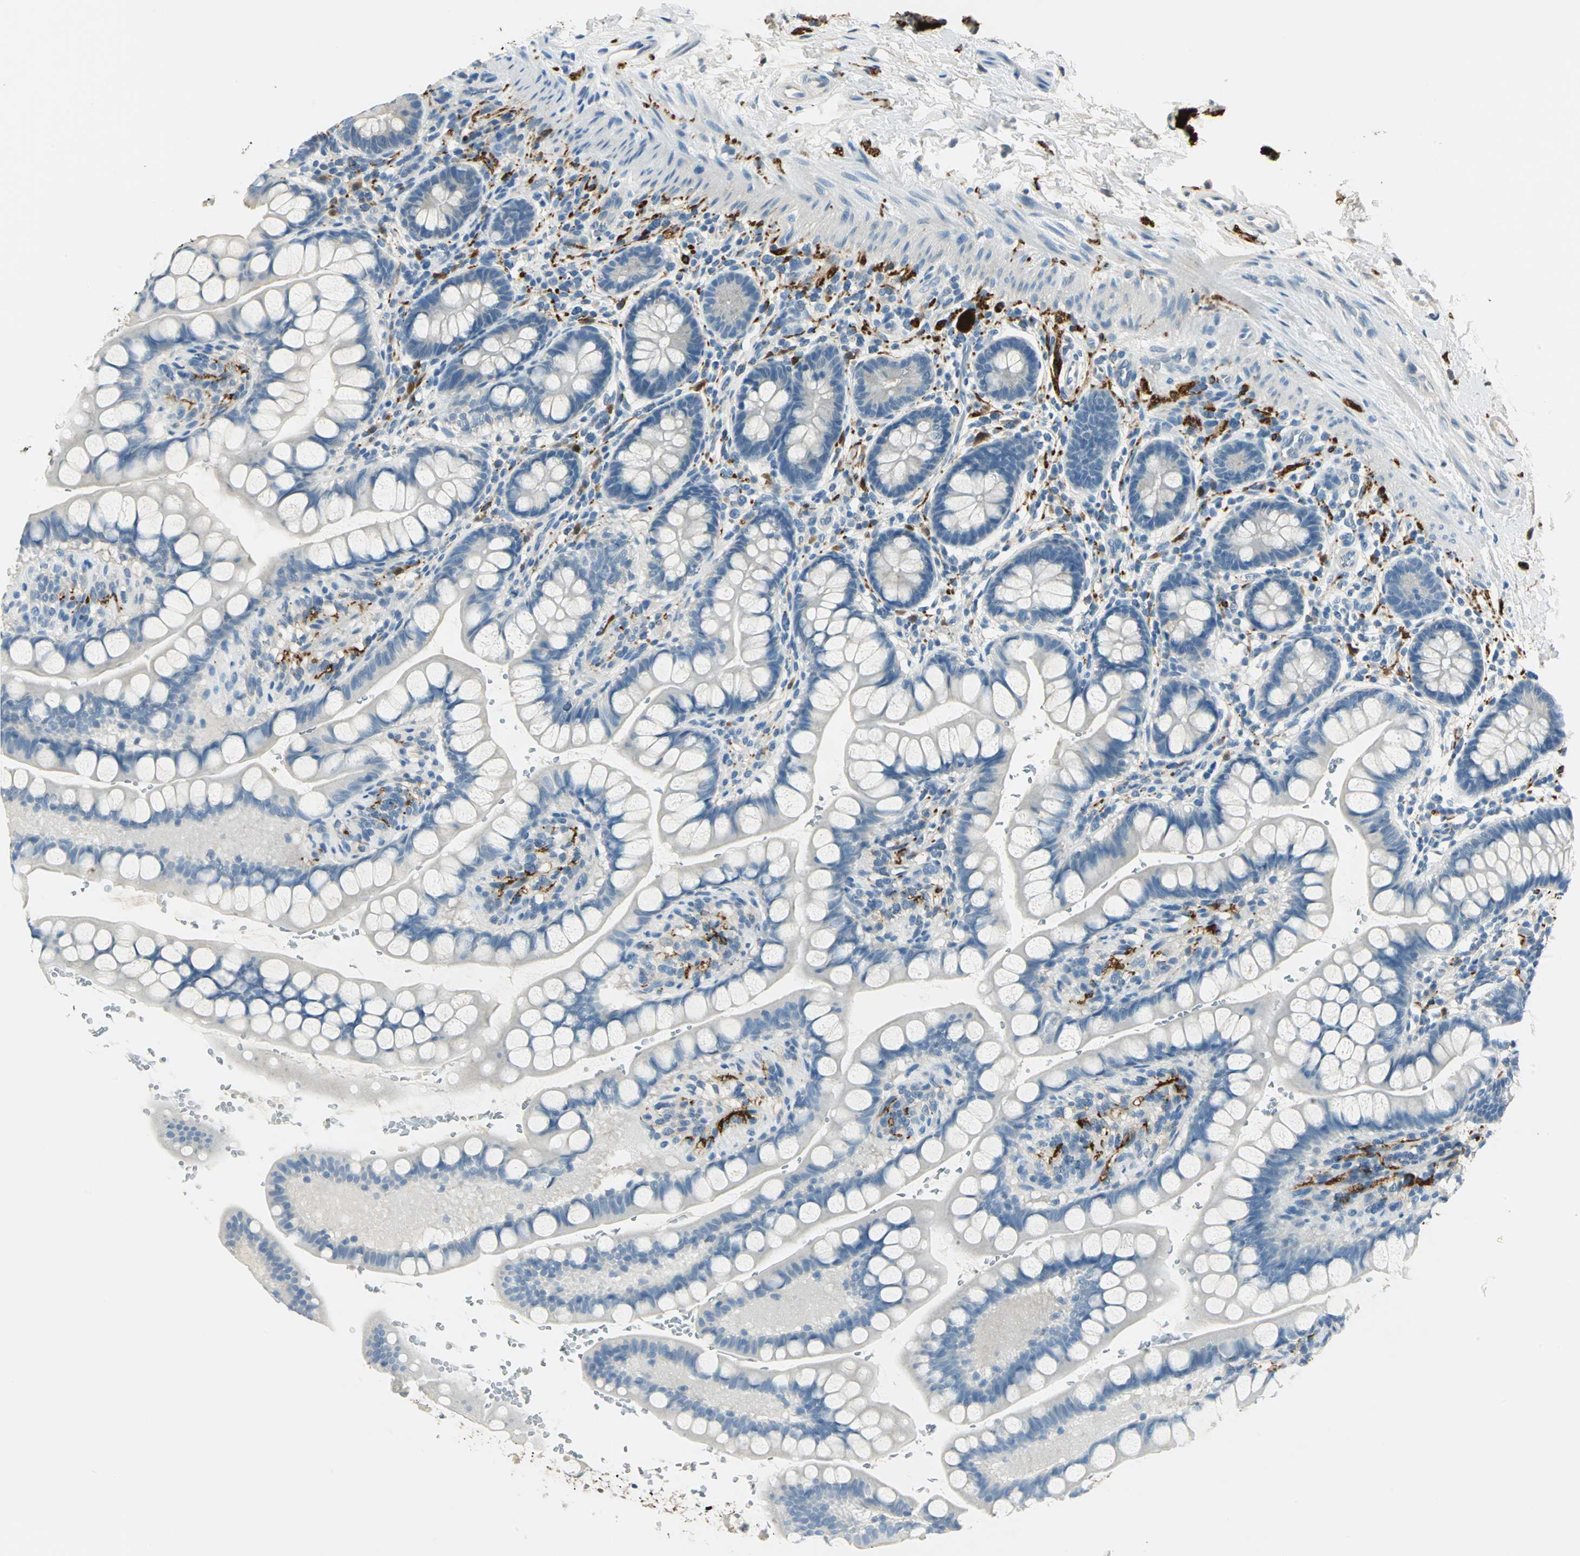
{"staining": {"intensity": "negative", "quantity": "none", "location": "none"}, "tissue": "small intestine", "cell_type": "Glandular cells", "image_type": "normal", "snomed": [{"axis": "morphology", "description": "Normal tissue, NOS"}, {"axis": "topography", "description": "Small intestine"}], "caption": "Glandular cells are negative for brown protein staining in normal small intestine.", "gene": "UCHL1", "patient": {"sex": "female", "age": 58}}